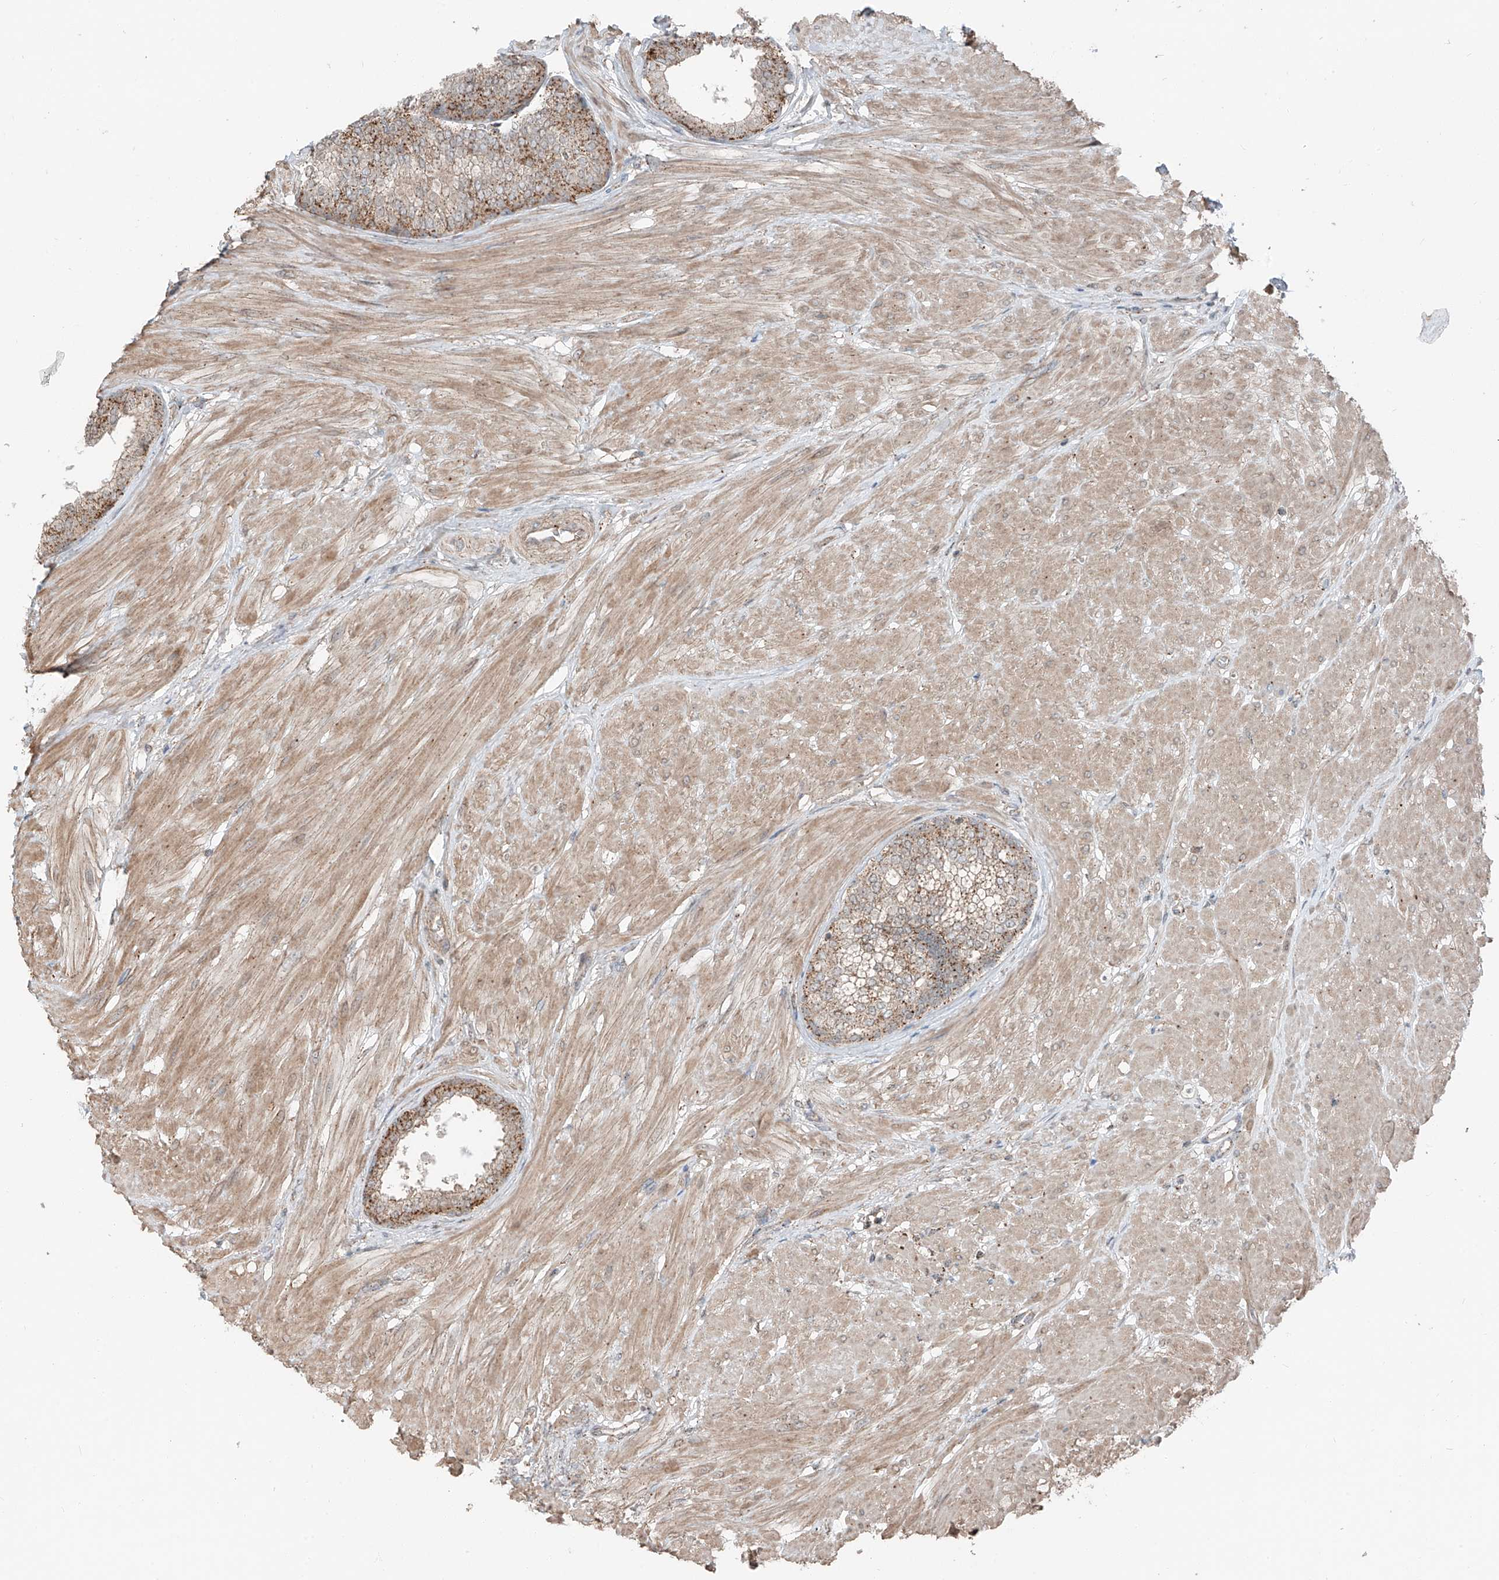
{"staining": {"intensity": "moderate", "quantity": ">75%", "location": "cytoplasmic/membranous"}, "tissue": "prostate", "cell_type": "Glandular cells", "image_type": "normal", "snomed": [{"axis": "morphology", "description": "Normal tissue, NOS"}, {"axis": "topography", "description": "Prostate"}], "caption": "Immunohistochemistry (DAB) staining of unremarkable prostate demonstrates moderate cytoplasmic/membranous protein positivity in approximately >75% of glandular cells.", "gene": "CEP162", "patient": {"sex": "male", "age": 48}}